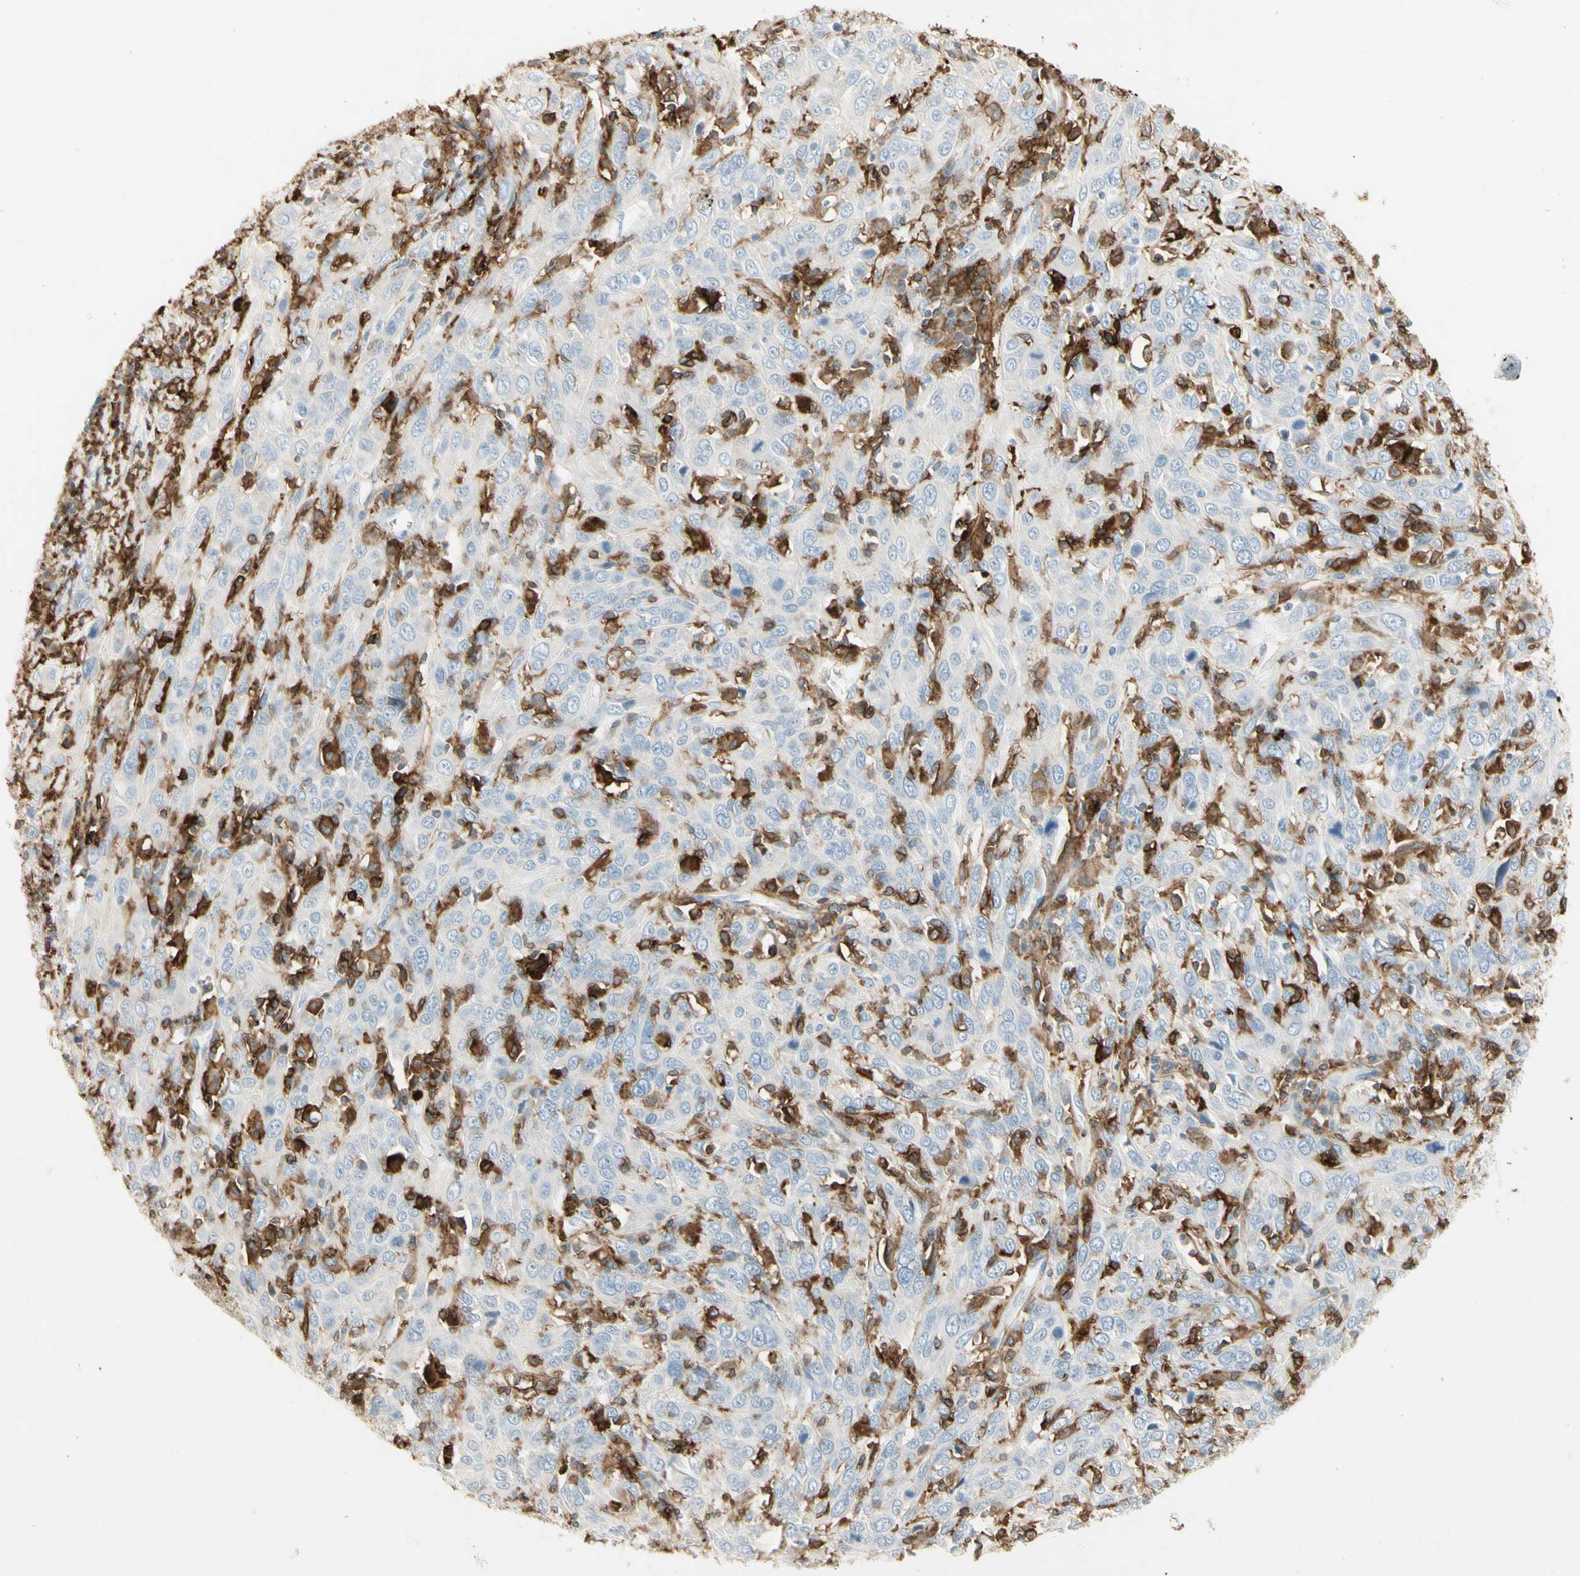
{"staining": {"intensity": "negative", "quantity": "none", "location": "none"}, "tissue": "cervical cancer", "cell_type": "Tumor cells", "image_type": "cancer", "snomed": [{"axis": "morphology", "description": "Squamous cell carcinoma, NOS"}, {"axis": "topography", "description": "Cervix"}], "caption": "Squamous cell carcinoma (cervical) was stained to show a protein in brown. There is no significant positivity in tumor cells.", "gene": "ITGB2", "patient": {"sex": "female", "age": 46}}